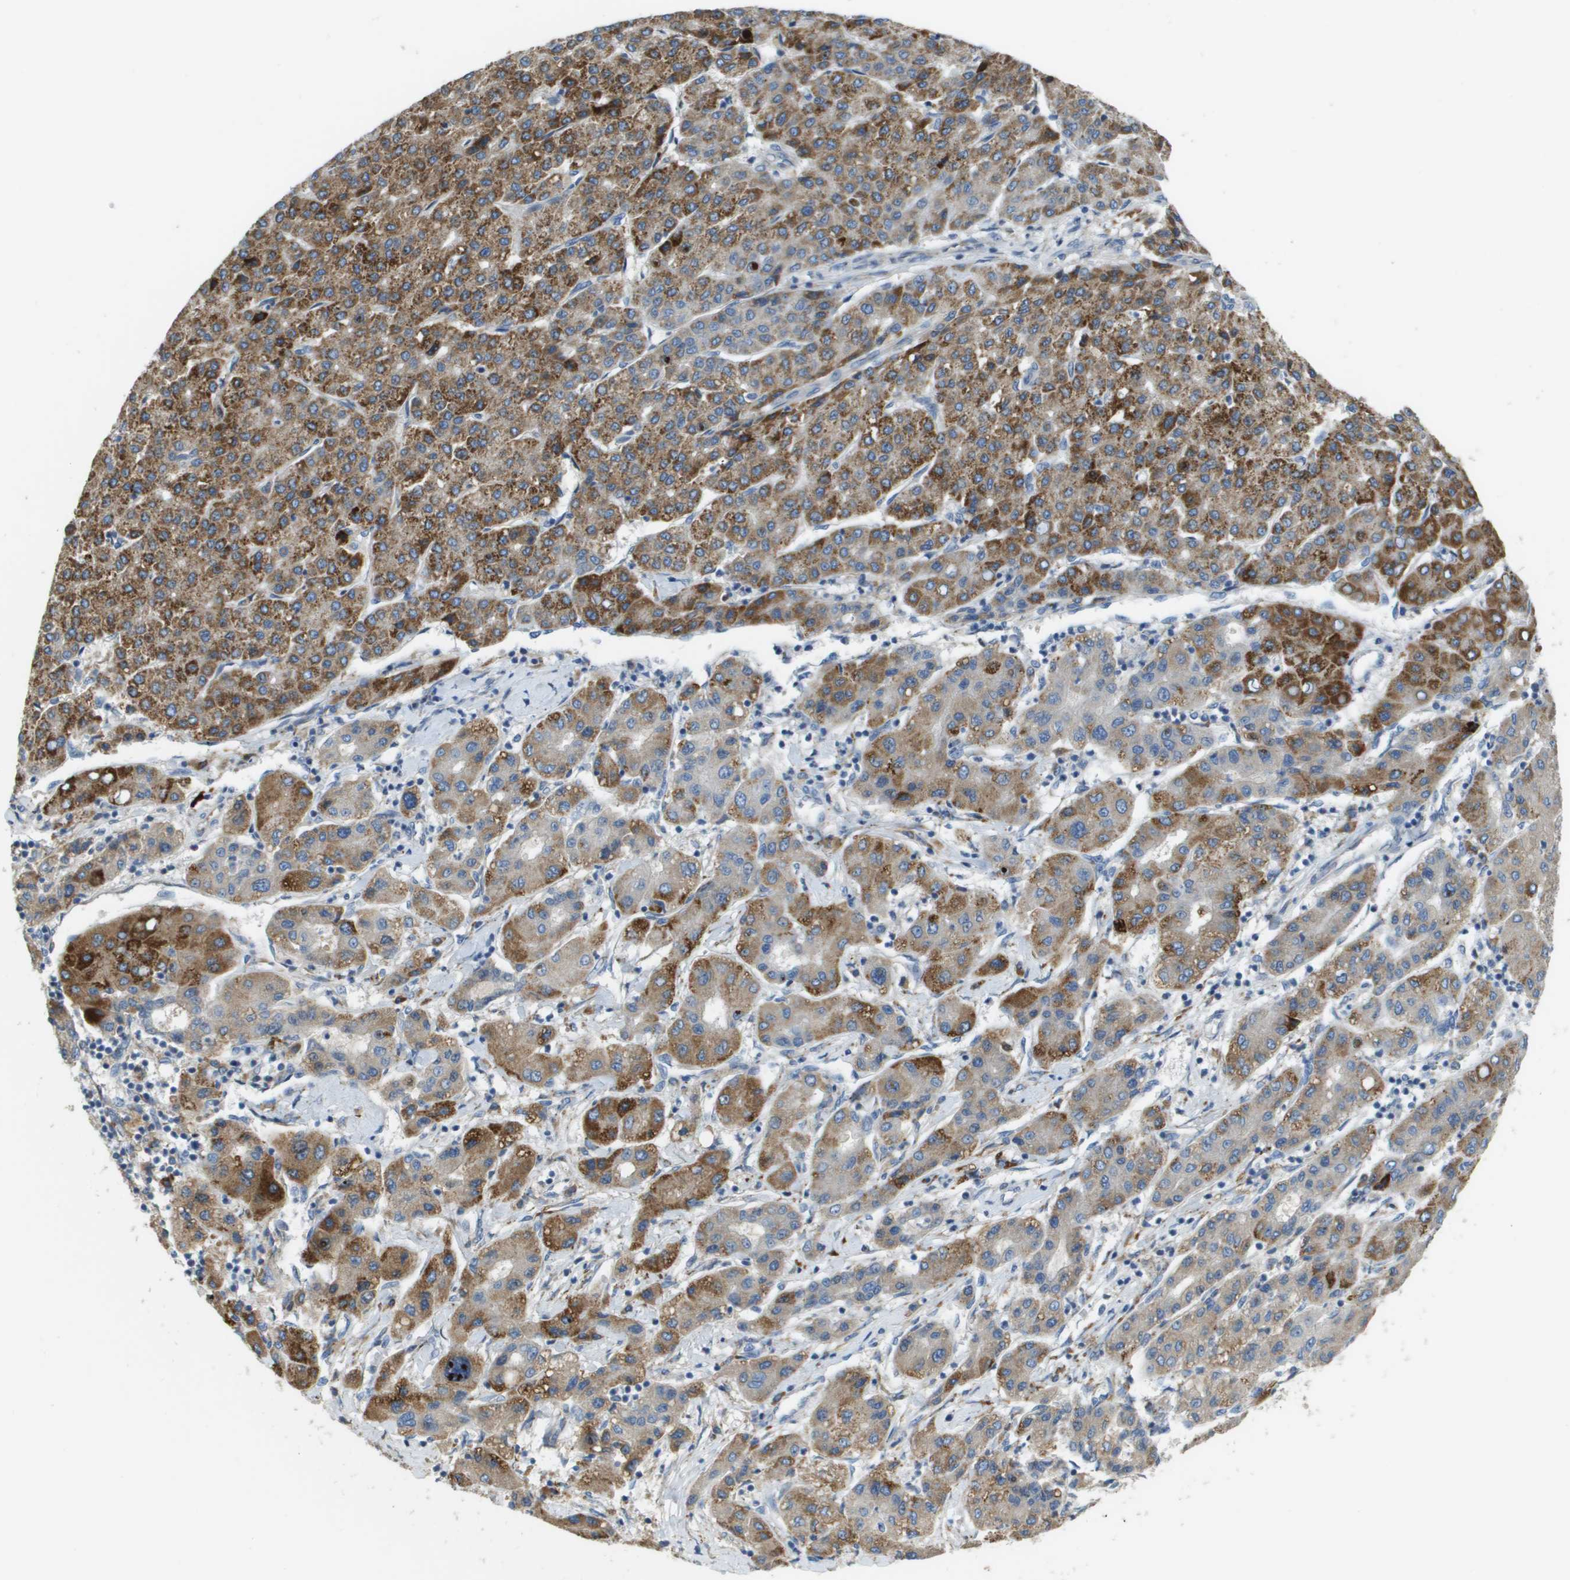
{"staining": {"intensity": "moderate", "quantity": ">75%", "location": "cytoplasmic/membranous"}, "tissue": "liver cancer", "cell_type": "Tumor cells", "image_type": "cancer", "snomed": [{"axis": "morphology", "description": "Carcinoma, Hepatocellular, NOS"}, {"axis": "topography", "description": "Liver"}], "caption": "Liver cancer stained for a protein (brown) displays moderate cytoplasmic/membranous positive positivity in about >75% of tumor cells.", "gene": "CASP10", "patient": {"sex": "male", "age": 65}}